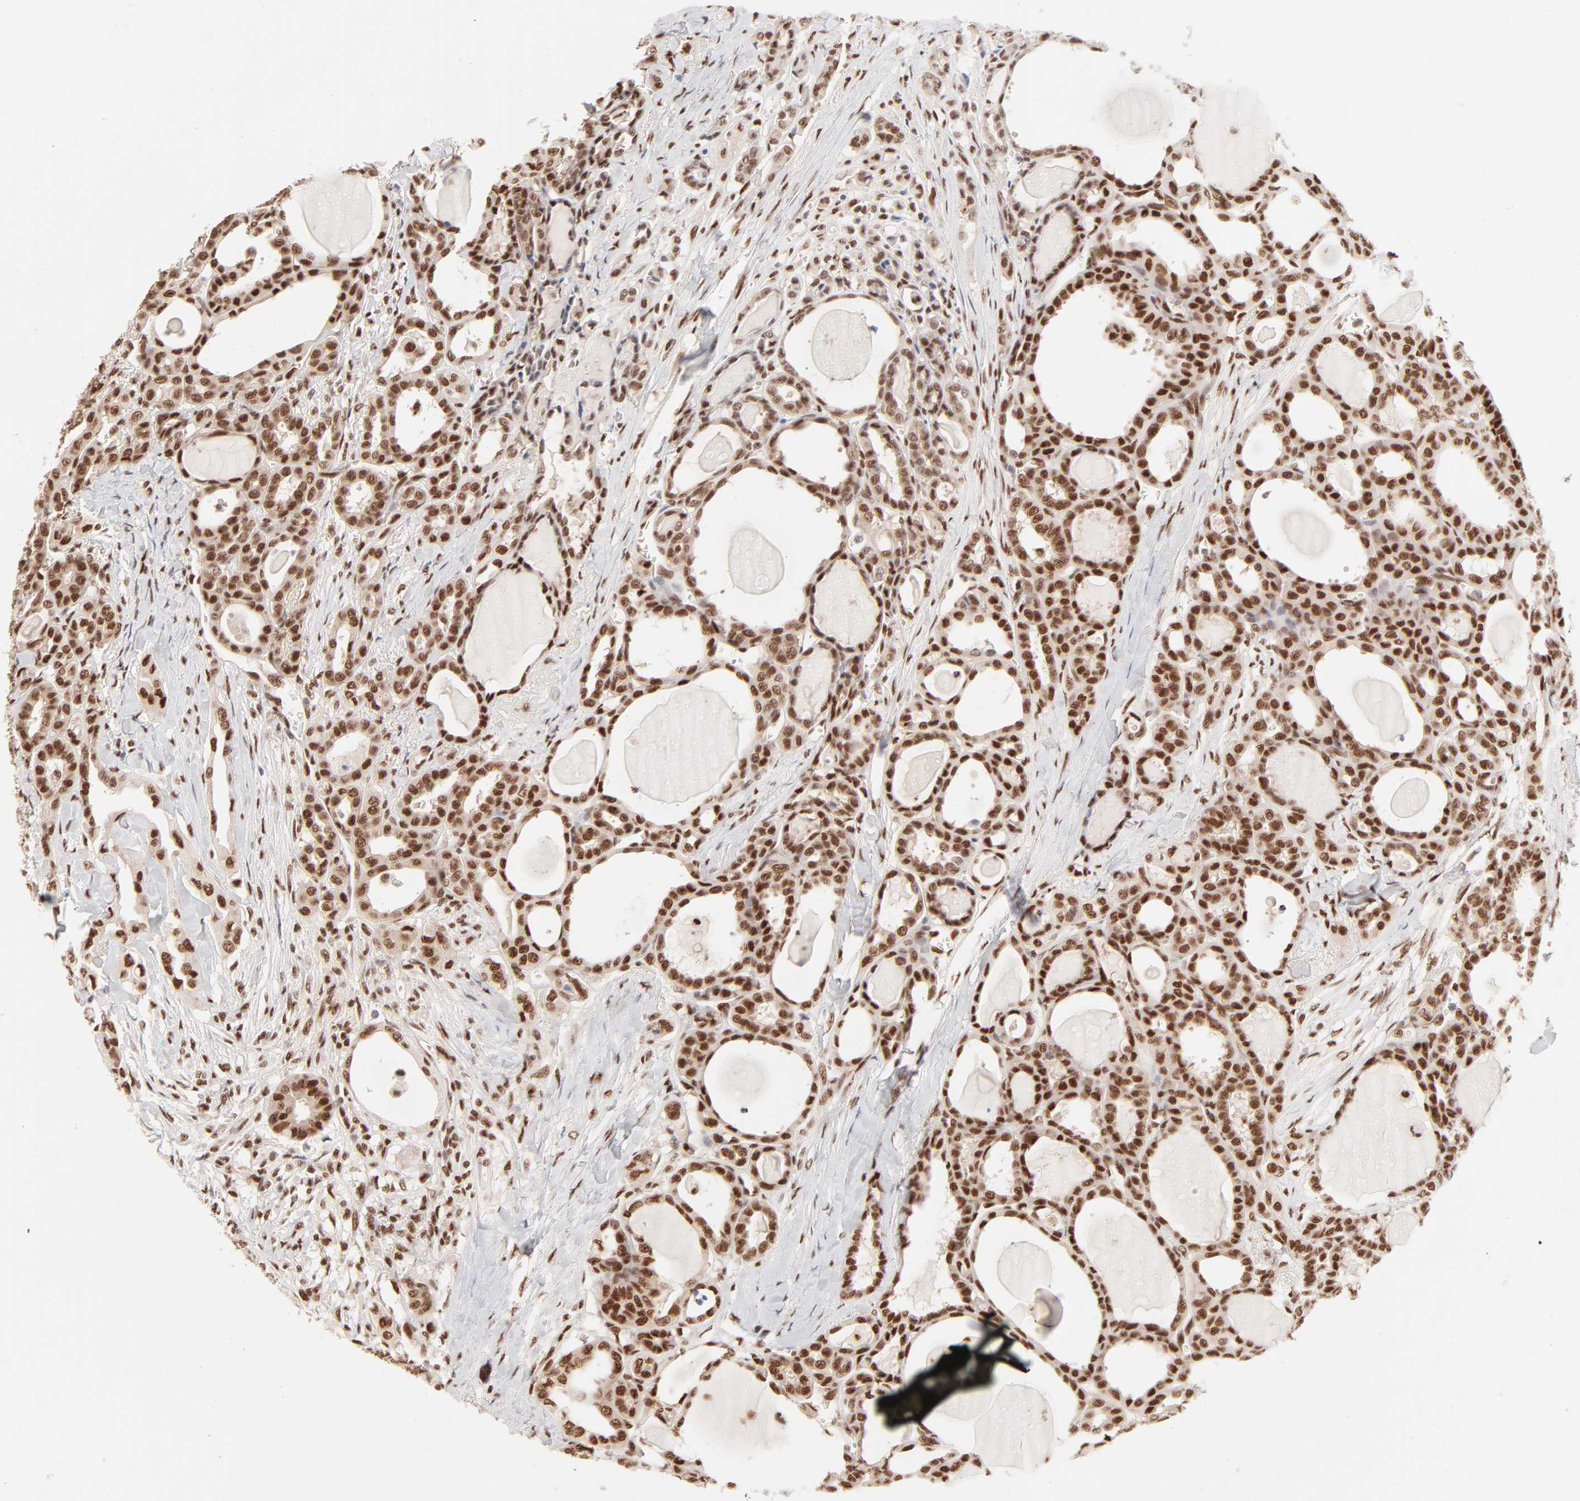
{"staining": {"intensity": "strong", "quantity": ">75%", "location": "nuclear"}, "tissue": "thyroid cancer", "cell_type": "Tumor cells", "image_type": "cancer", "snomed": [{"axis": "morphology", "description": "Carcinoma, NOS"}, {"axis": "topography", "description": "Thyroid gland"}], "caption": "Immunohistochemistry (IHC) (DAB (3,3'-diaminobenzidine)) staining of thyroid cancer (carcinoma) demonstrates strong nuclear protein staining in about >75% of tumor cells. (DAB IHC, brown staining for protein, blue staining for nuclei).", "gene": "TARDBP", "patient": {"sex": "female", "age": 91}}